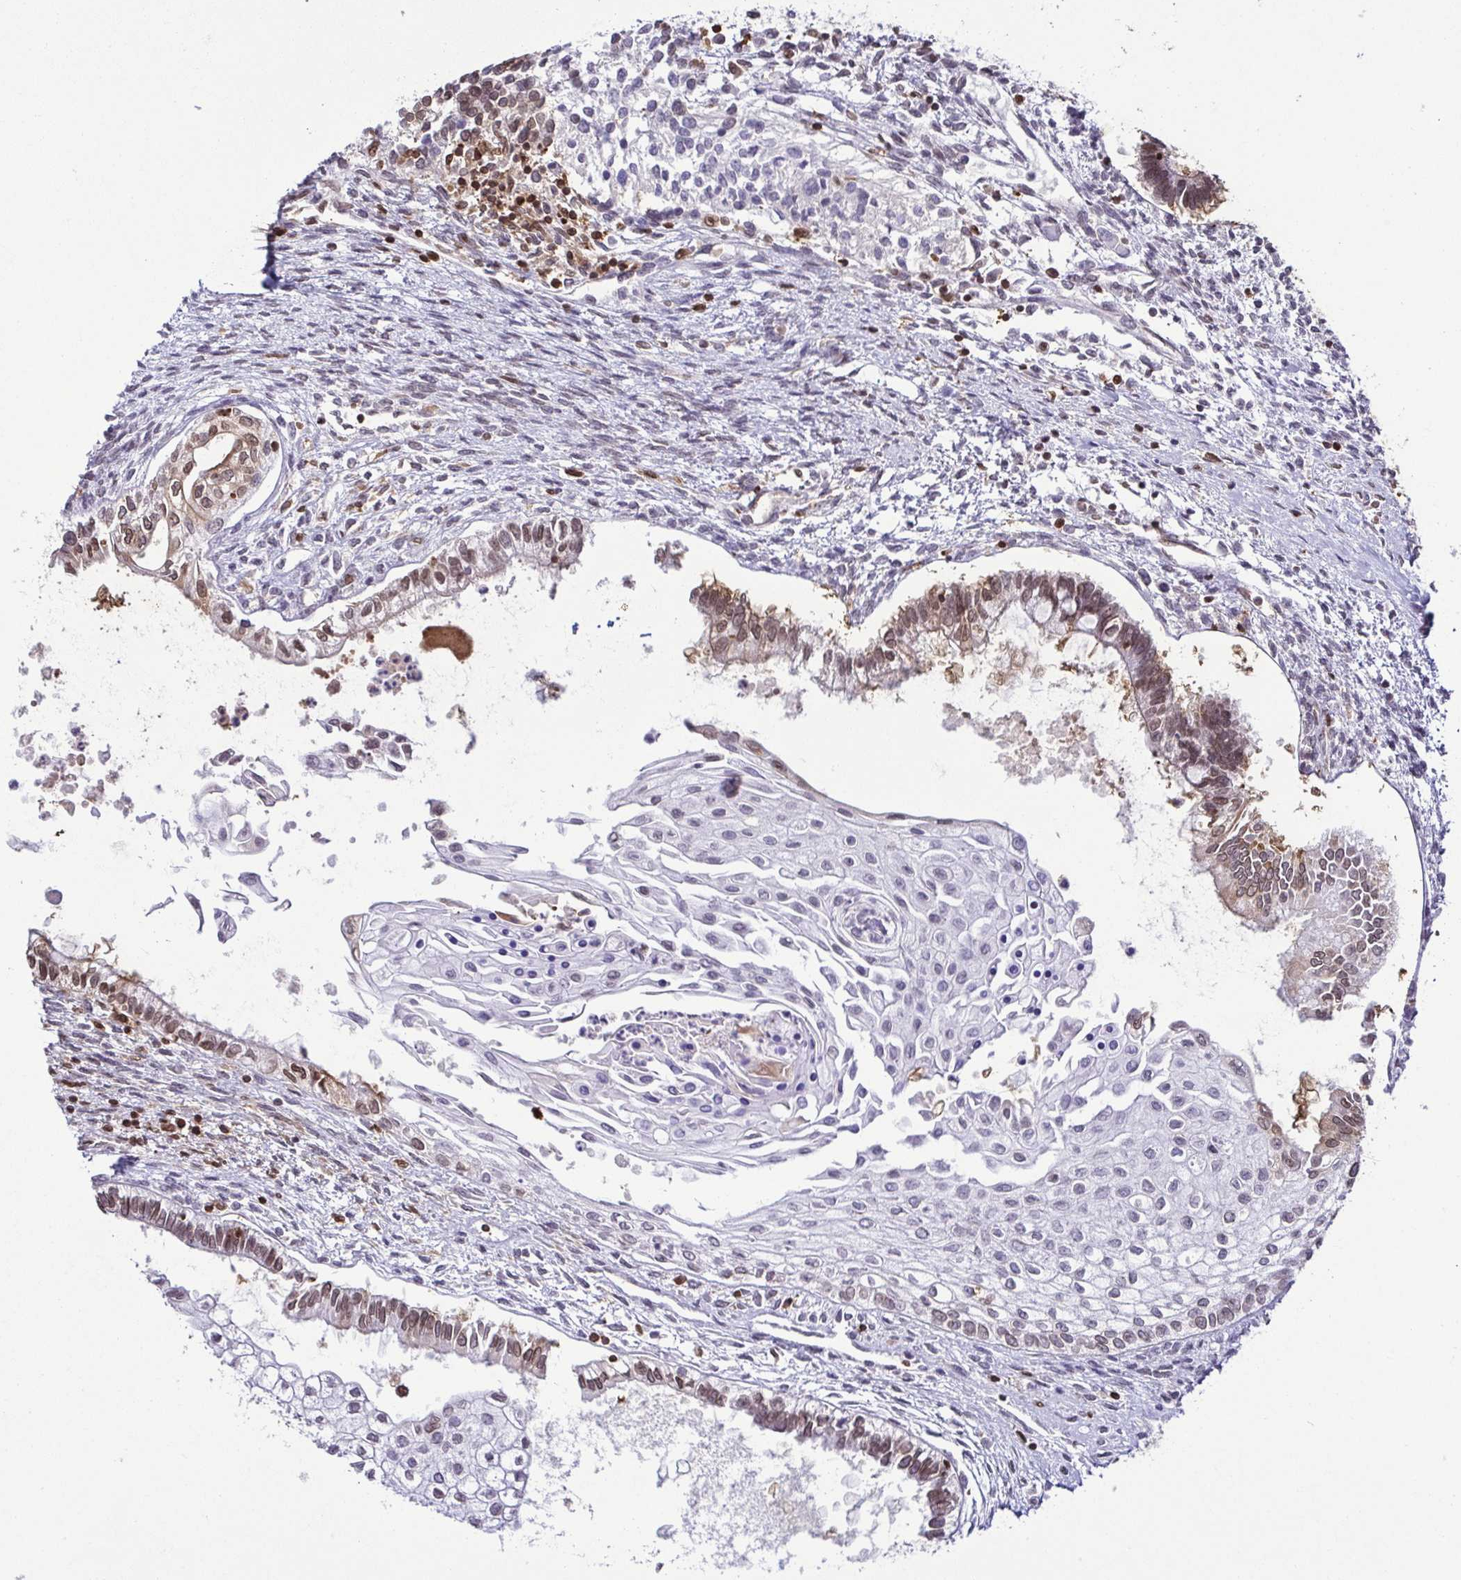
{"staining": {"intensity": "weak", "quantity": "25%-75%", "location": "nuclear"}, "tissue": "testis cancer", "cell_type": "Tumor cells", "image_type": "cancer", "snomed": [{"axis": "morphology", "description": "Carcinoma, Embryonal, NOS"}, {"axis": "topography", "description": "Testis"}], "caption": "Protein staining displays weak nuclear staining in about 25%-75% of tumor cells in testis cancer (embryonal carcinoma).", "gene": "PSMB9", "patient": {"sex": "male", "age": 37}}